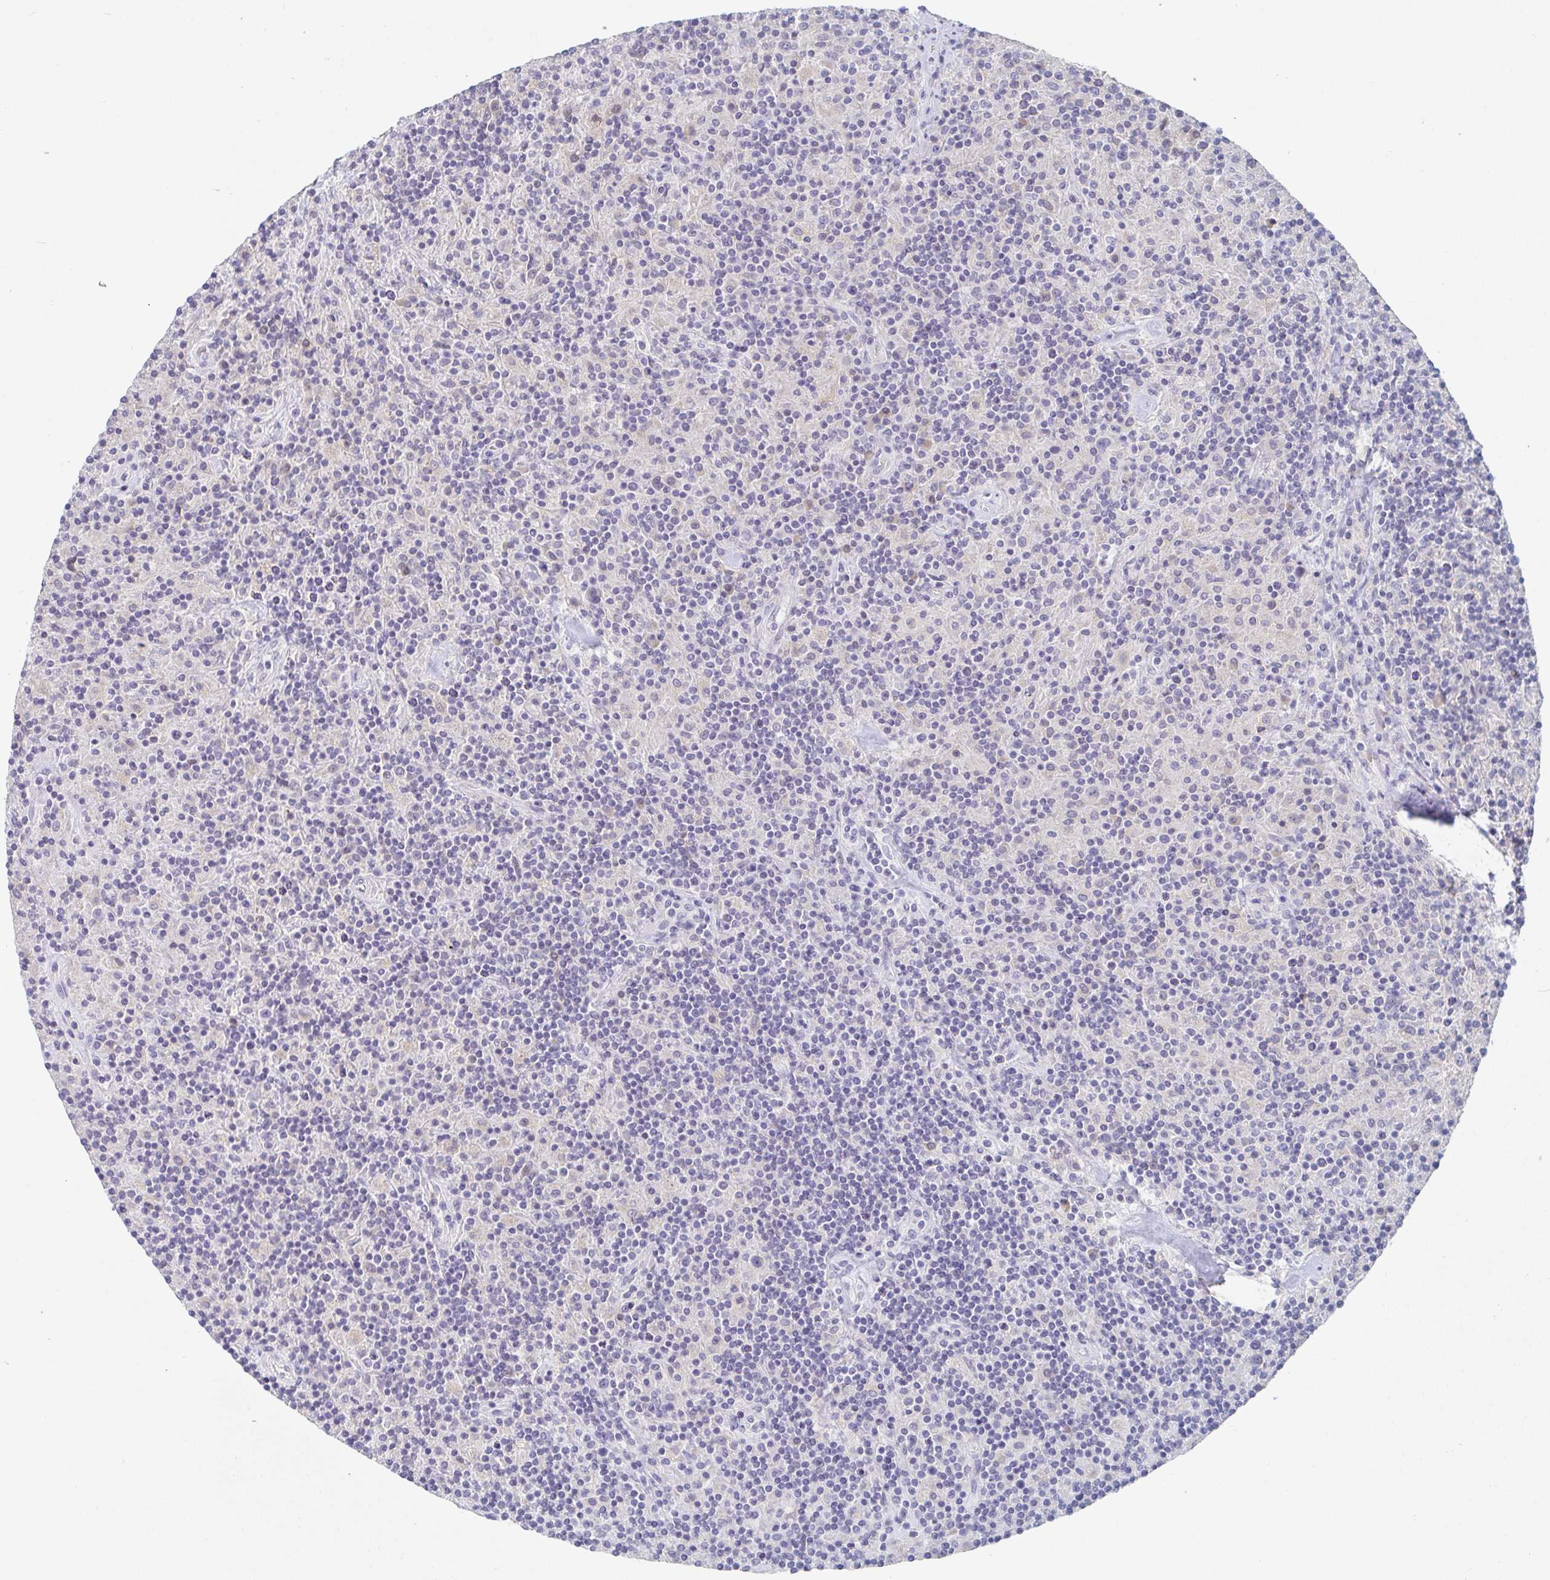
{"staining": {"intensity": "negative", "quantity": "none", "location": "none"}, "tissue": "lymphoma", "cell_type": "Tumor cells", "image_type": "cancer", "snomed": [{"axis": "morphology", "description": "Hodgkin's disease, NOS"}, {"axis": "topography", "description": "Lymph node"}], "caption": "This is a micrograph of IHC staining of lymphoma, which shows no expression in tumor cells.", "gene": "ZNF430", "patient": {"sex": "male", "age": 70}}